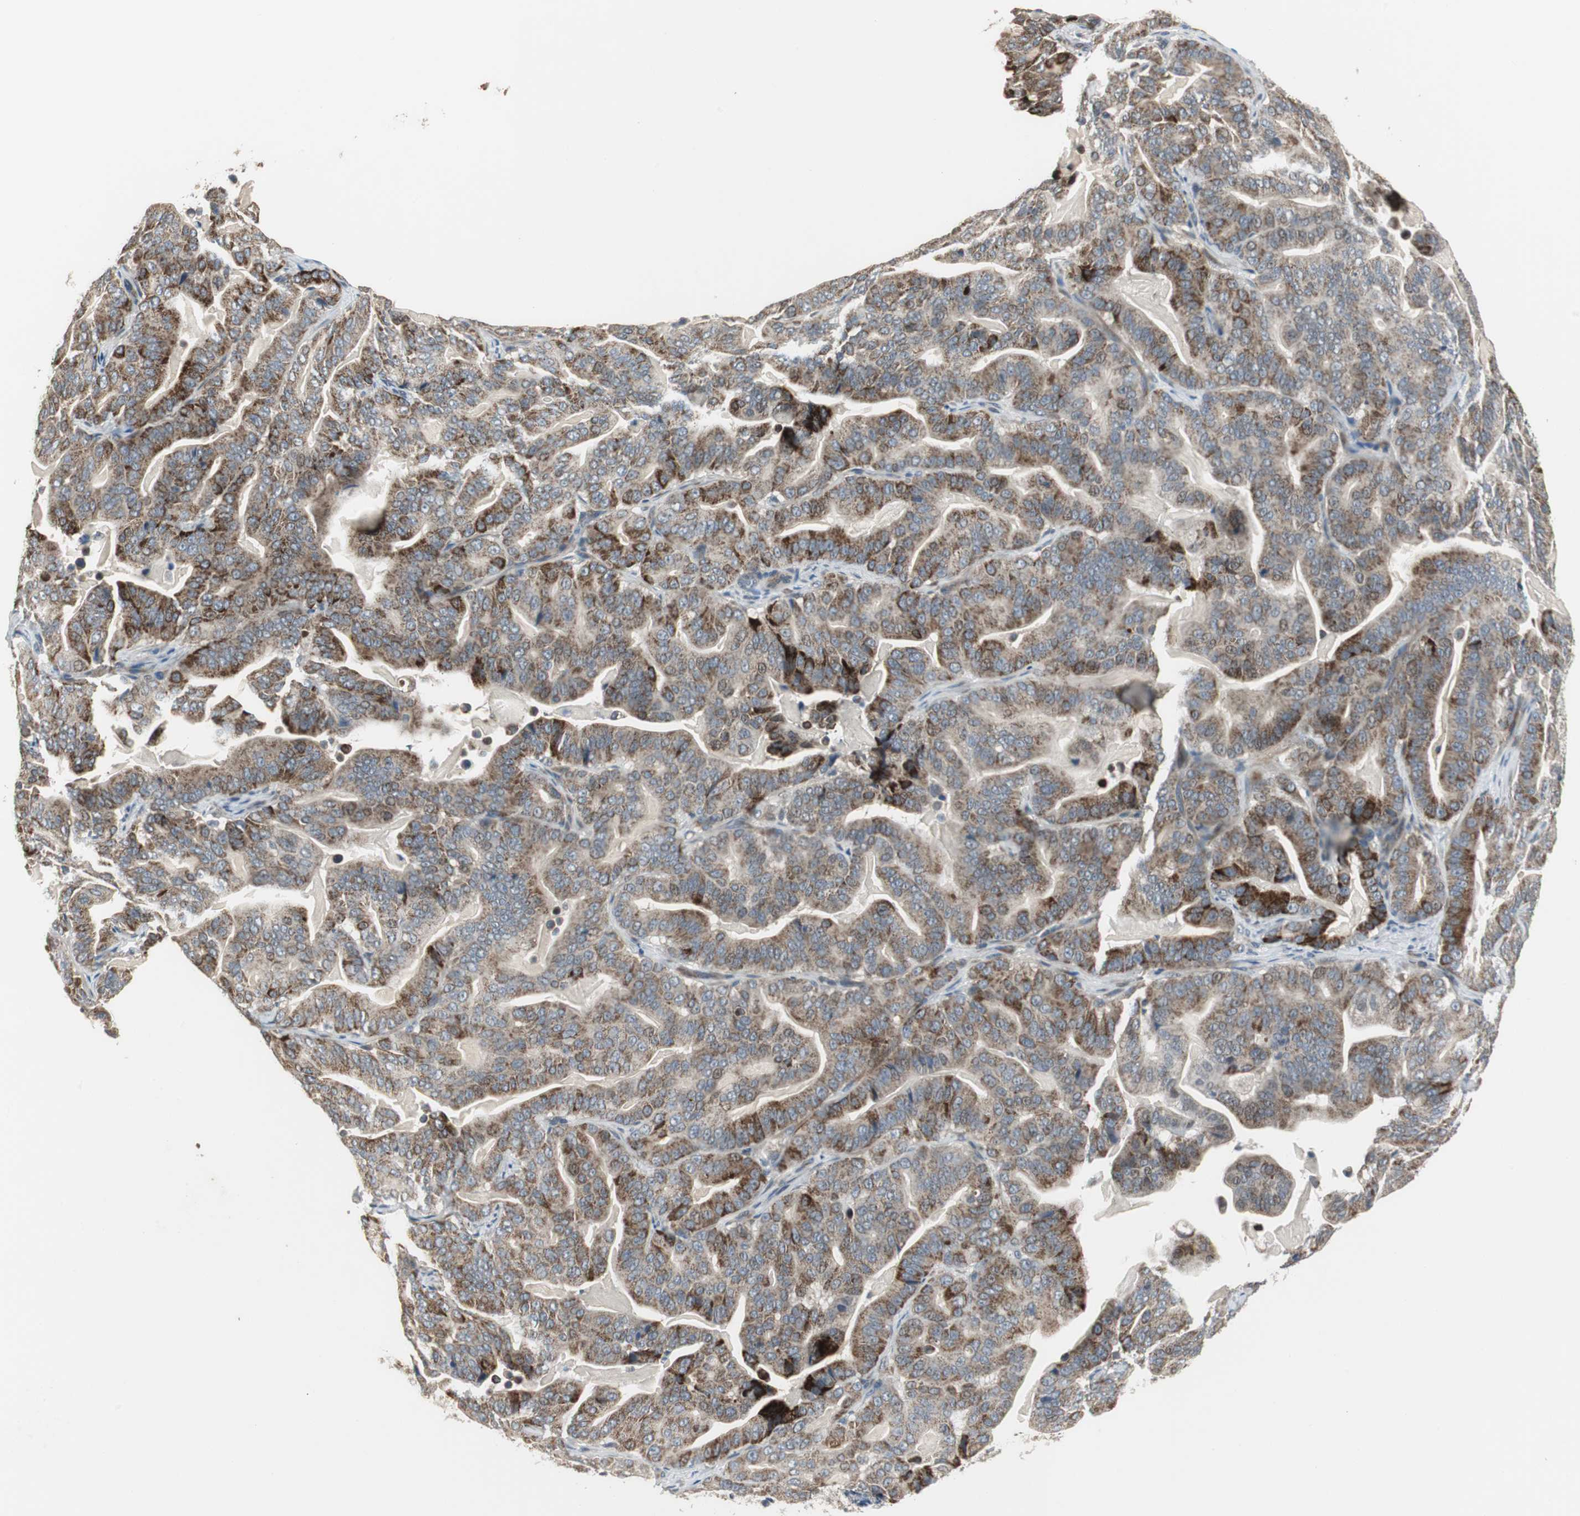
{"staining": {"intensity": "strong", "quantity": ">75%", "location": "cytoplasmic/membranous"}, "tissue": "pancreatic cancer", "cell_type": "Tumor cells", "image_type": "cancer", "snomed": [{"axis": "morphology", "description": "Adenocarcinoma, NOS"}, {"axis": "topography", "description": "Pancreas"}], "caption": "Immunohistochemical staining of human adenocarcinoma (pancreatic) exhibits high levels of strong cytoplasmic/membranous protein positivity in approximately >75% of tumor cells.", "gene": "MYT1", "patient": {"sex": "male", "age": 63}}